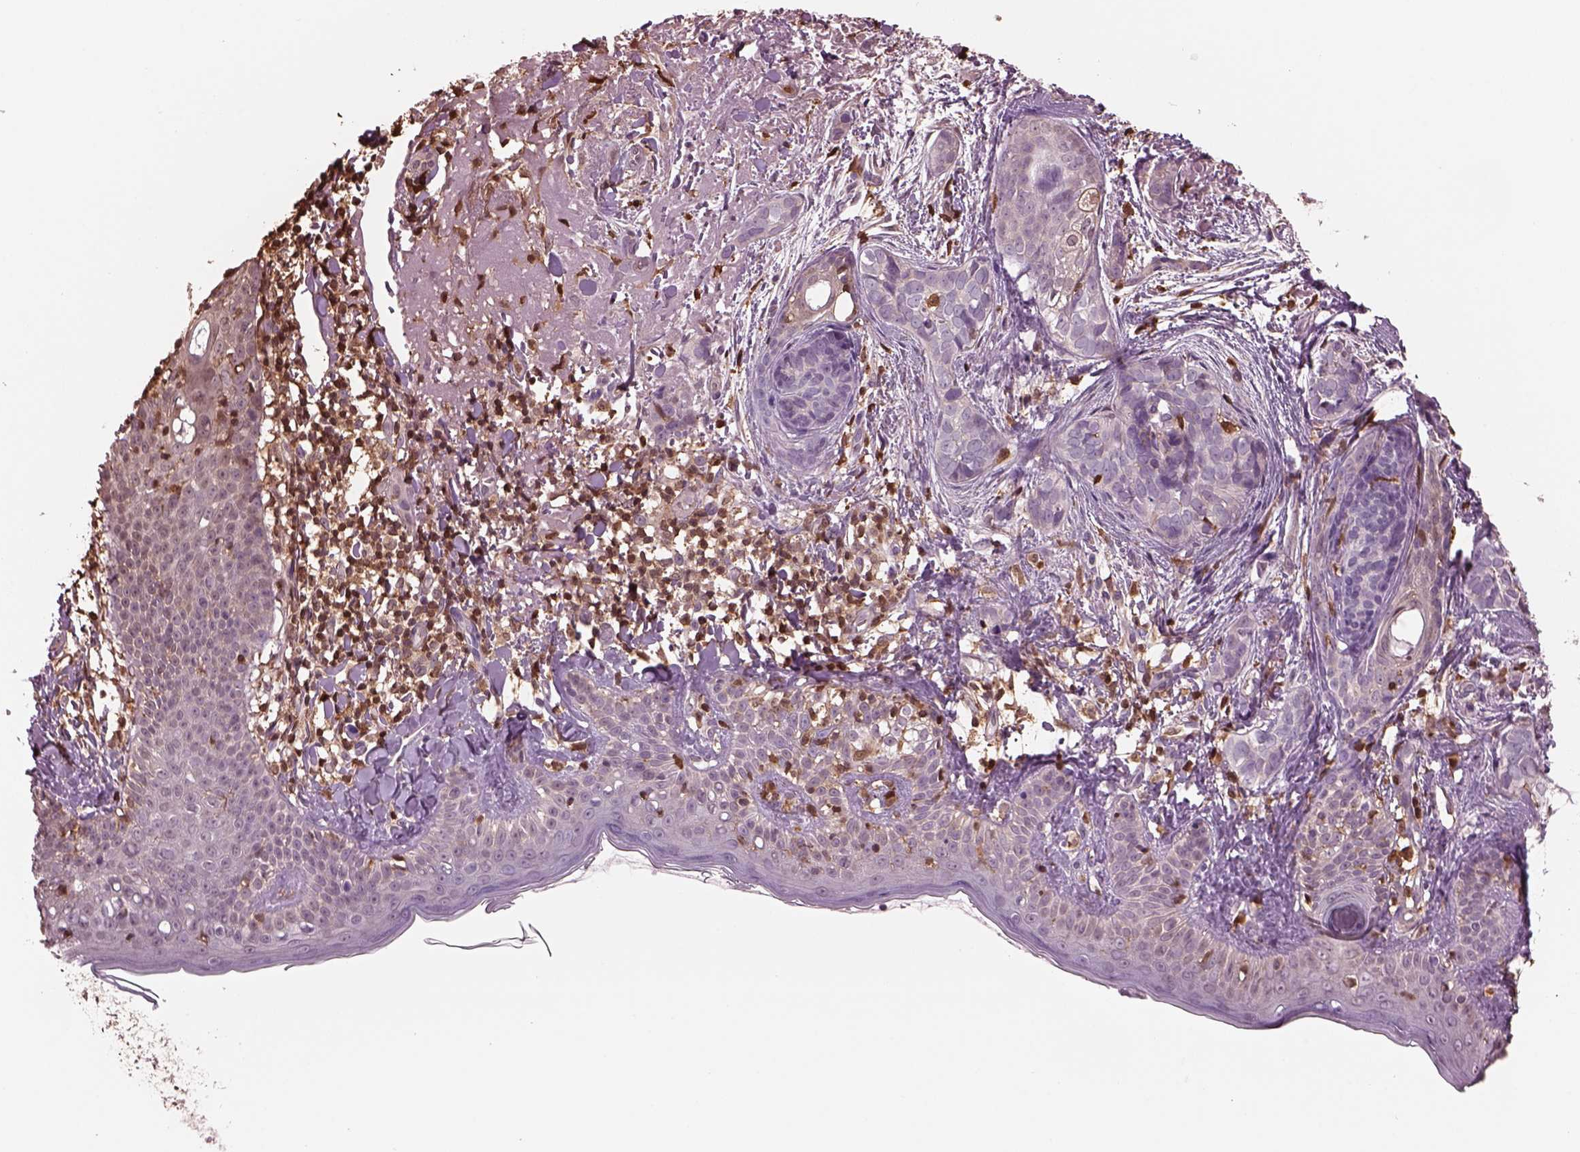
{"staining": {"intensity": "weak", "quantity": "<25%", "location": "cytoplasmic/membranous"}, "tissue": "skin cancer", "cell_type": "Tumor cells", "image_type": "cancer", "snomed": [{"axis": "morphology", "description": "Basal cell carcinoma"}, {"axis": "topography", "description": "Skin"}], "caption": "A micrograph of human skin cancer (basal cell carcinoma) is negative for staining in tumor cells. The staining was performed using DAB (3,3'-diaminobenzidine) to visualize the protein expression in brown, while the nuclei were stained in blue with hematoxylin (Magnification: 20x).", "gene": "IL31RA", "patient": {"sex": "male", "age": 87}}